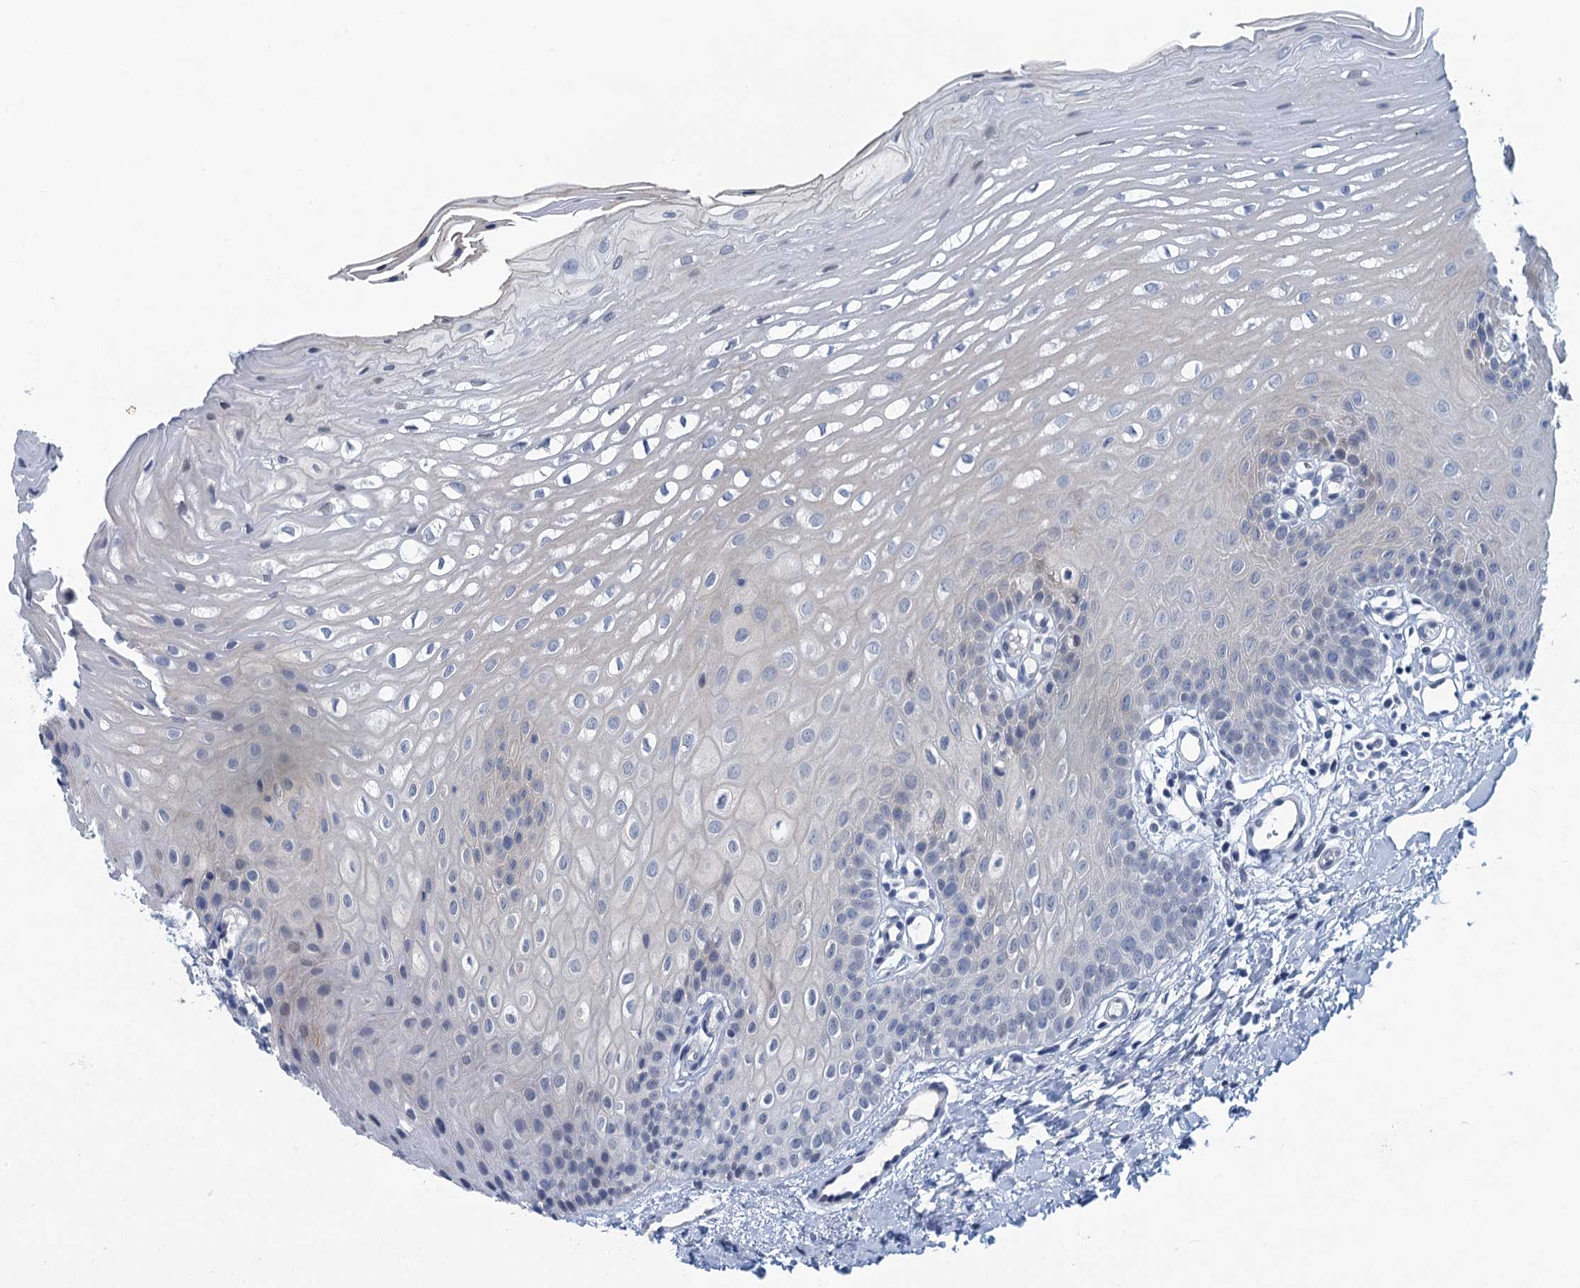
{"staining": {"intensity": "negative", "quantity": "none", "location": "none"}, "tissue": "oral mucosa", "cell_type": "Squamous epithelial cells", "image_type": "normal", "snomed": [{"axis": "morphology", "description": "Normal tissue, NOS"}, {"axis": "topography", "description": "Oral tissue"}], "caption": "Immunohistochemistry (IHC) of normal oral mucosa exhibits no staining in squamous epithelial cells. Brightfield microscopy of IHC stained with DAB (3,3'-diaminobenzidine) (brown) and hematoxylin (blue), captured at high magnification.", "gene": "C16orf95", "patient": {"sex": "female", "age": 39}}